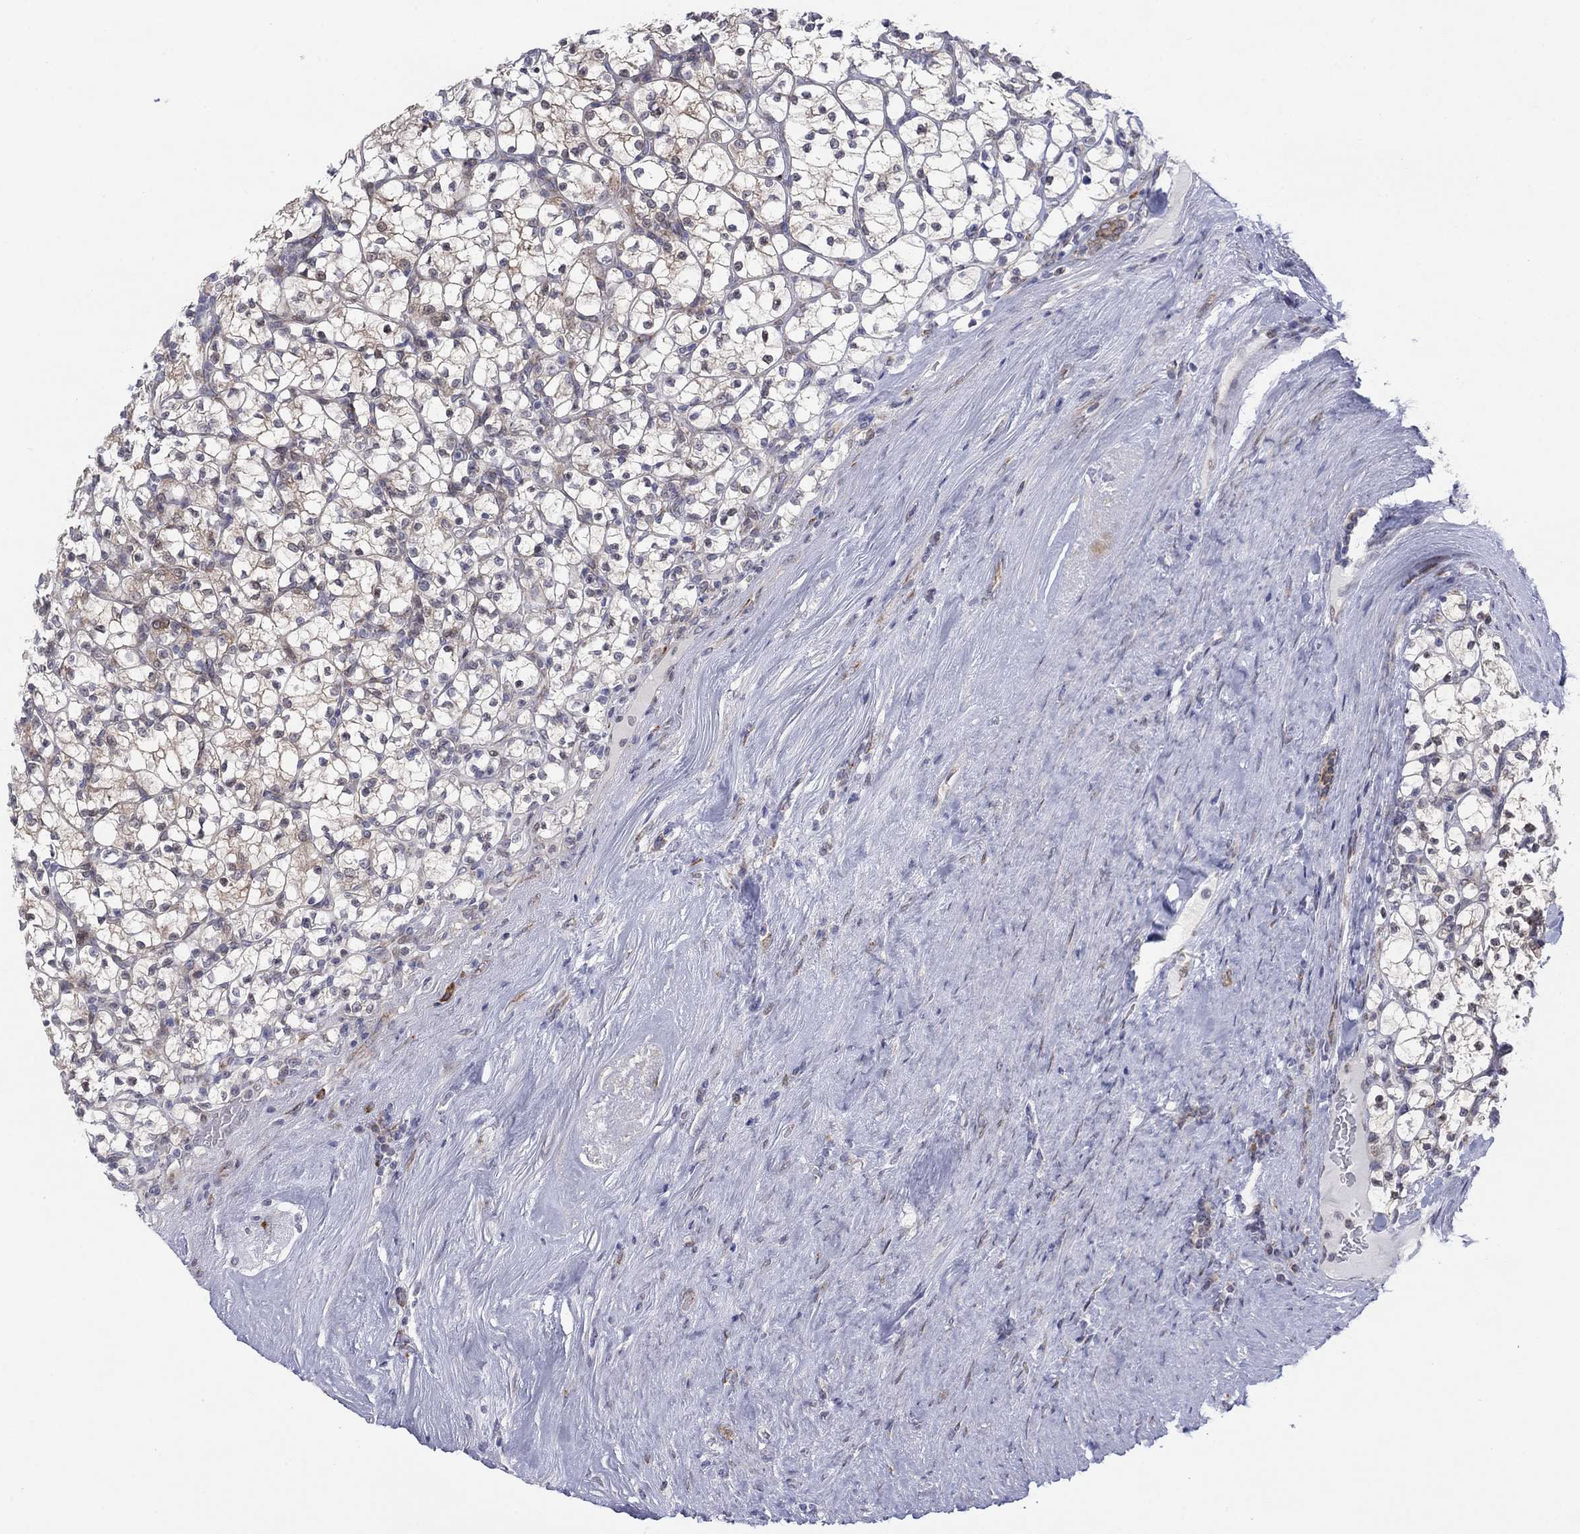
{"staining": {"intensity": "weak", "quantity": "25%-75%", "location": "cytoplasmic/membranous"}, "tissue": "renal cancer", "cell_type": "Tumor cells", "image_type": "cancer", "snomed": [{"axis": "morphology", "description": "Adenocarcinoma, NOS"}, {"axis": "topography", "description": "Kidney"}], "caption": "High-magnification brightfield microscopy of renal cancer stained with DAB (3,3'-diaminobenzidine) (brown) and counterstained with hematoxylin (blue). tumor cells exhibit weak cytoplasmic/membranous staining is seen in about25%-75% of cells.", "gene": "TTC21B", "patient": {"sex": "female", "age": 89}}